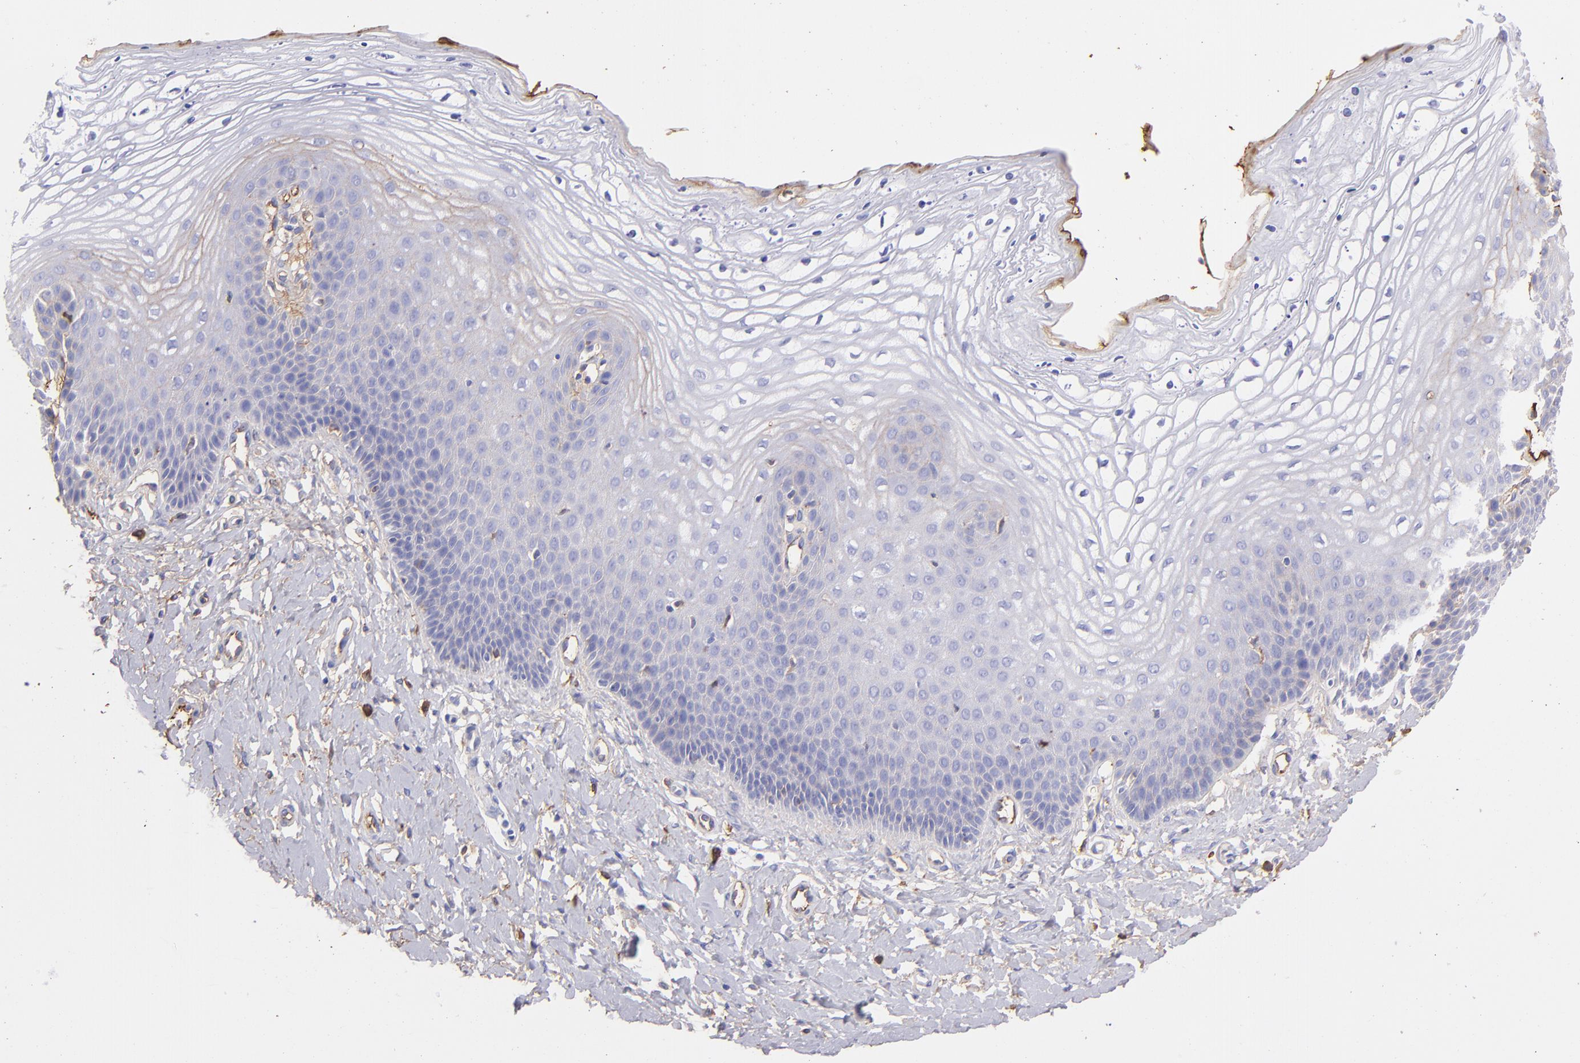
{"staining": {"intensity": "weak", "quantity": "<25%", "location": "cytoplasmic/membranous"}, "tissue": "vagina", "cell_type": "Squamous epithelial cells", "image_type": "normal", "snomed": [{"axis": "morphology", "description": "Normal tissue, NOS"}, {"axis": "topography", "description": "Vagina"}], "caption": "Immunohistochemistry (IHC) photomicrograph of benign human vagina stained for a protein (brown), which demonstrates no positivity in squamous epithelial cells.", "gene": "FGB", "patient": {"sex": "female", "age": 68}}